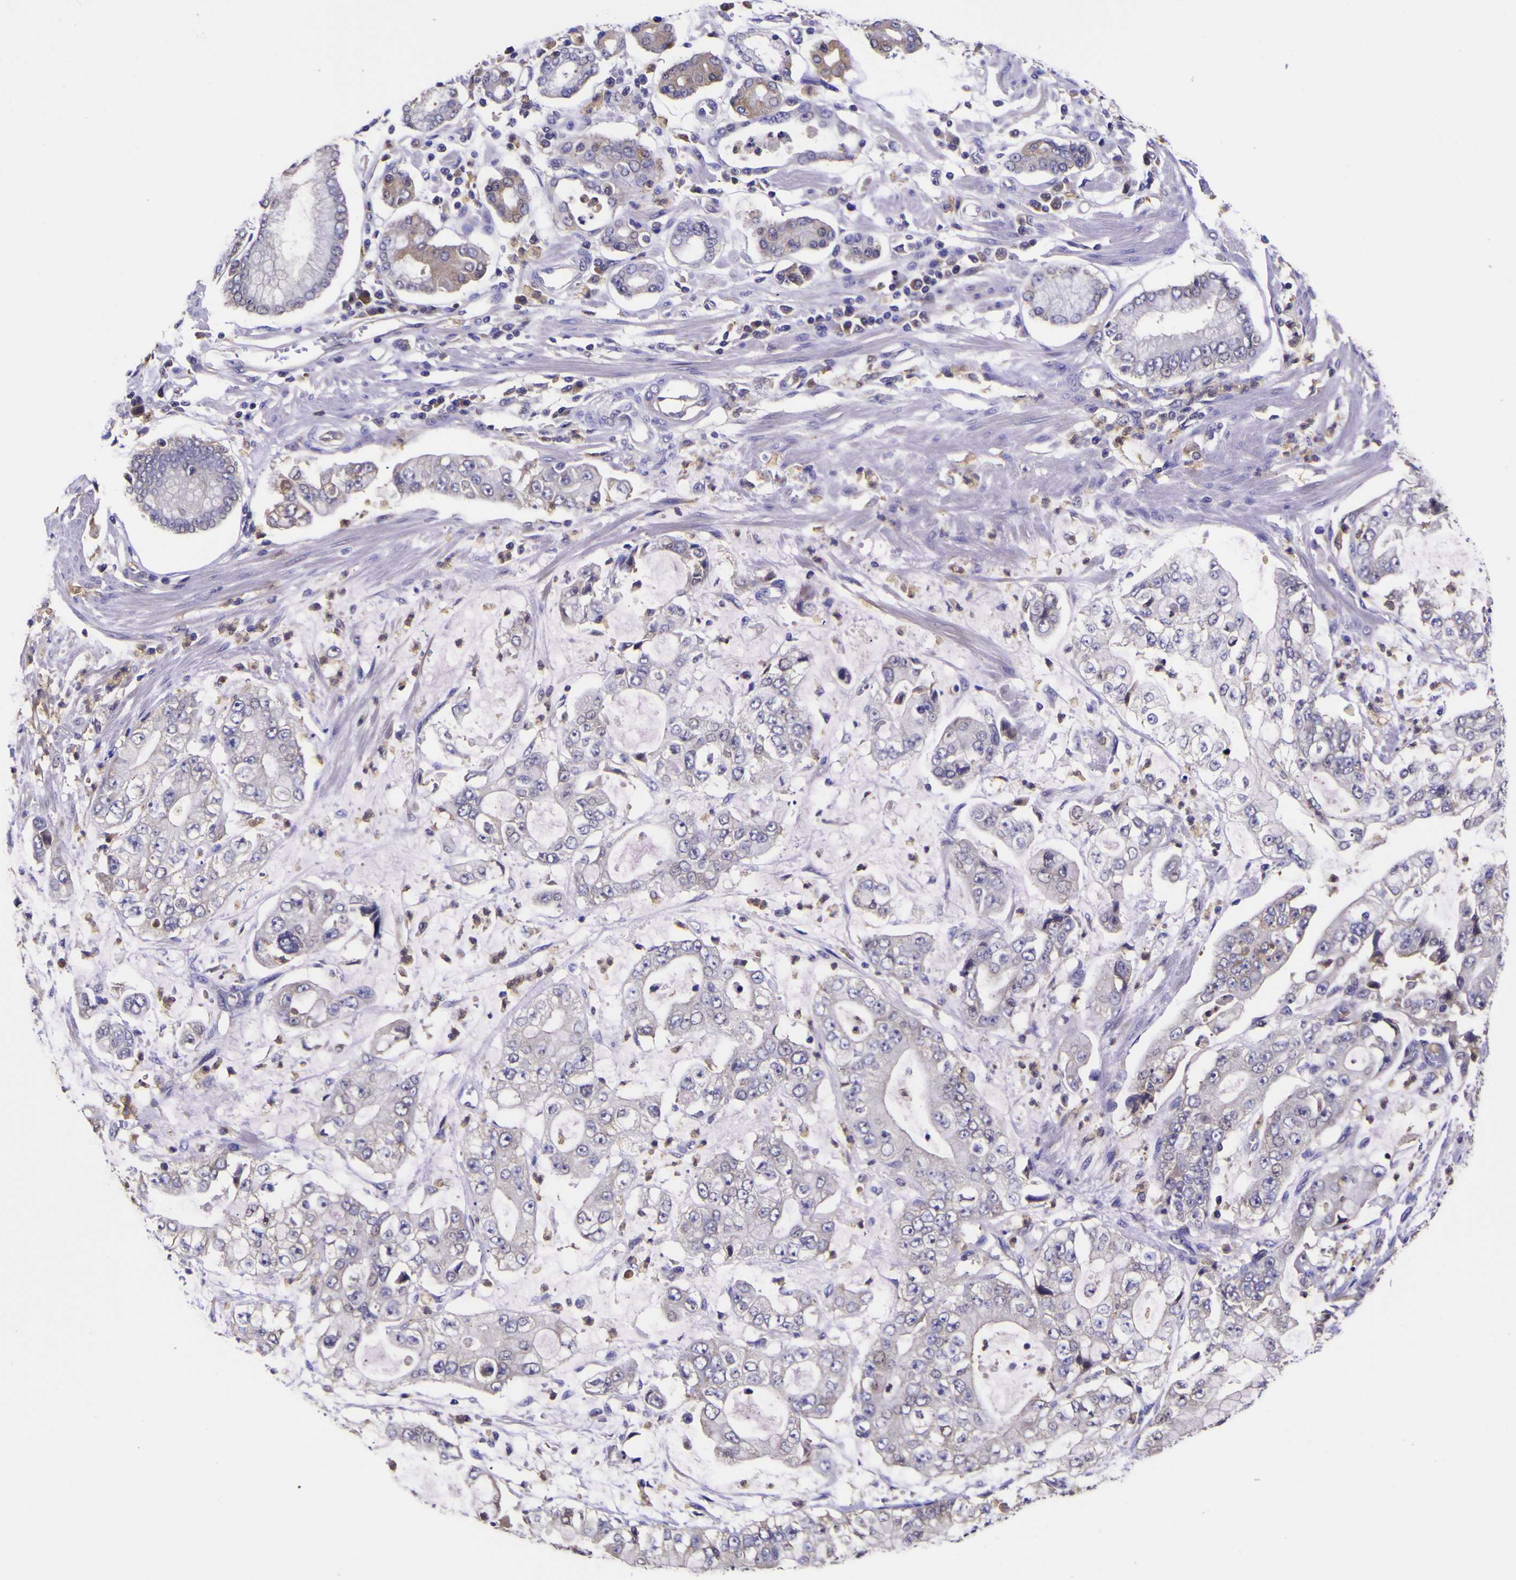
{"staining": {"intensity": "moderate", "quantity": "25%-75%", "location": "cytoplasmic/membranous"}, "tissue": "stomach cancer", "cell_type": "Tumor cells", "image_type": "cancer", "snomed": [{"axis": "morphology", "description": "Adenocarcinoma, NOS"}, {"axis": "topography", "description": "Stomach"}], "caption": "Protein expression analysis of stomach cancer displays moderate cytoplasmic/membranous positivity in about 25%-75% of tumor cells.", "gene": "MAPK14", "patient": {"sex": "male", "age": 76}}